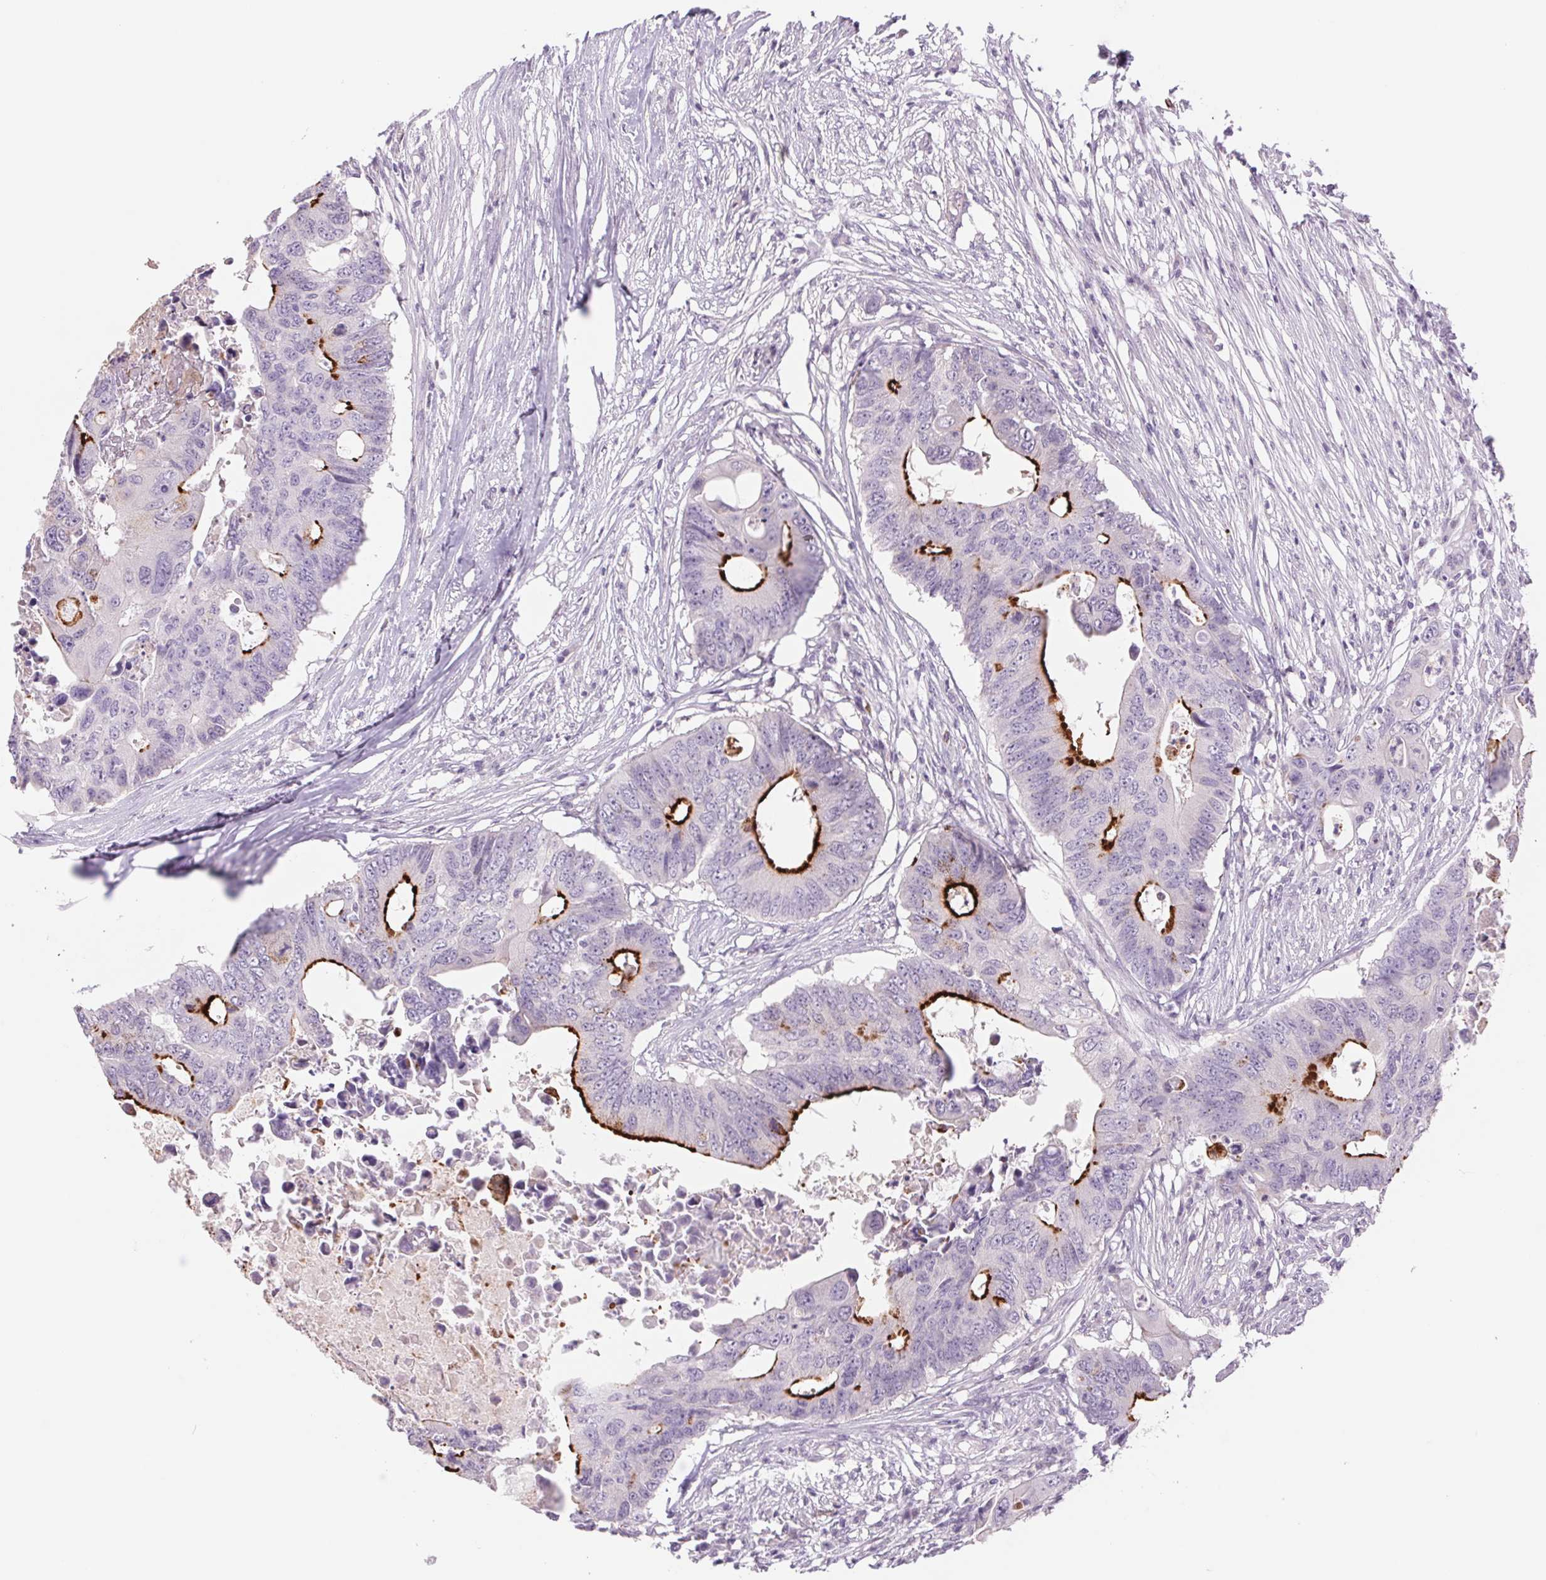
{"staining": {"intensity": "strong", "quantity": "25%-75%", "location": "cytoplasmic/membranous"}, "tissue": "colorectal cancer", "cell_type": "Tumor cells", "image_type": "cancer", "snomed": [{"axis": "morphology", "description": "Adenocarcinoma, NOS"}, {"axis": "topography", "description": "Colon"}], "caption": "Colorectal cancer was stained to show a protein in brown. There is high levels of strong cytoplasmic/membranous positivity in approximately 25%-75% of tumor cells.", "gene": "KRT1", "patient": {"sex": "male", "age": 71}}